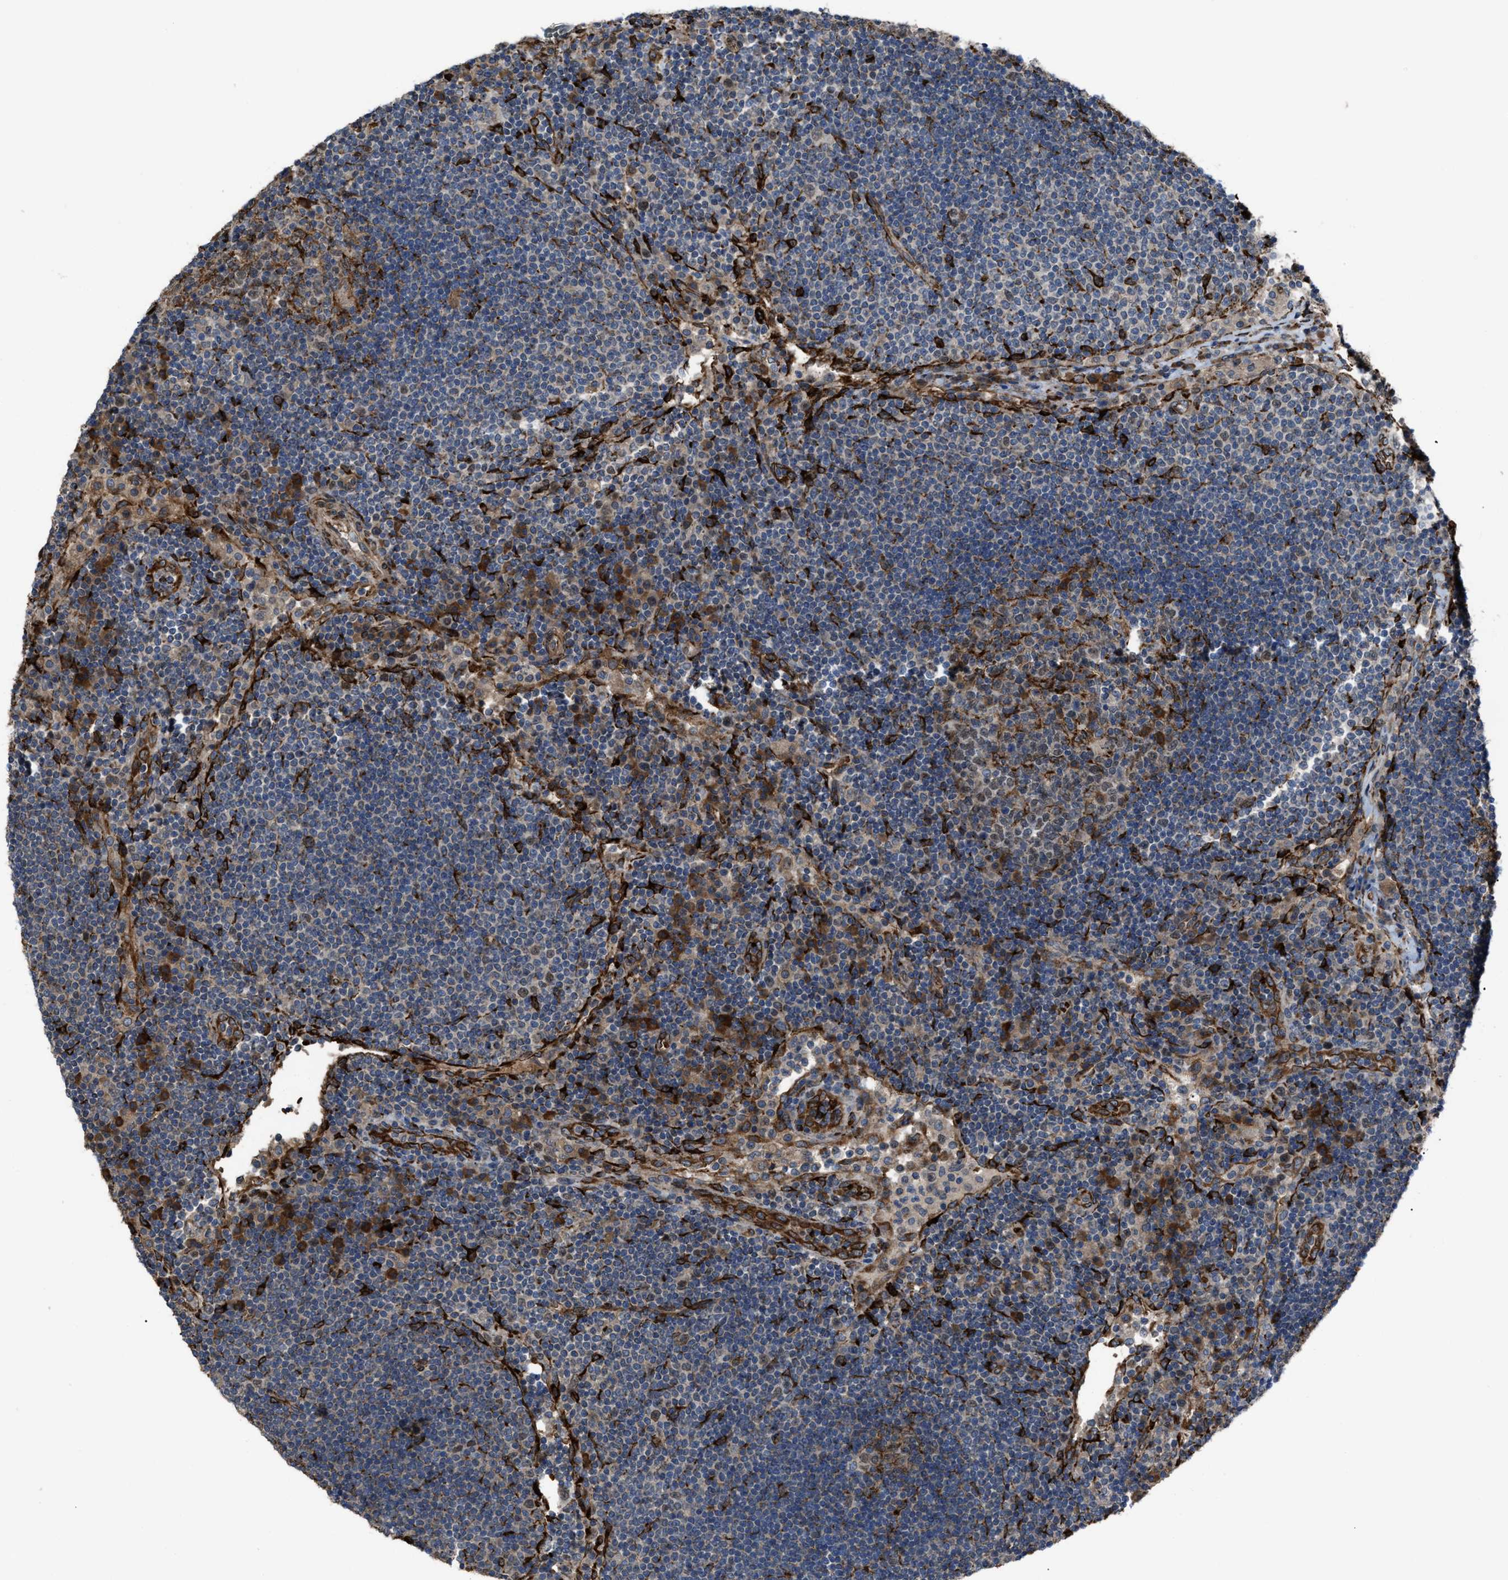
{"staining": {"intensity": "moderate", "quantity": "25%-75%", "location": "cytoplasmic/membranous"}, "tissue": "lymph node", "cell_type": "Germinal center cells", "image_type": "normal", "snomed": [{"axis": "morphology", "description": "Normal tissue, NOS"}, {"axis": "topography", "description": "Lymph node"}], "caption": "Germinal center cells show medium levels of moderate cytoplasmic/membranous positivity in approximately 25%-75% of cells in benign lymph node.", "gene": "SELENOM", "patient": {"sex": "female", "age": 53}}